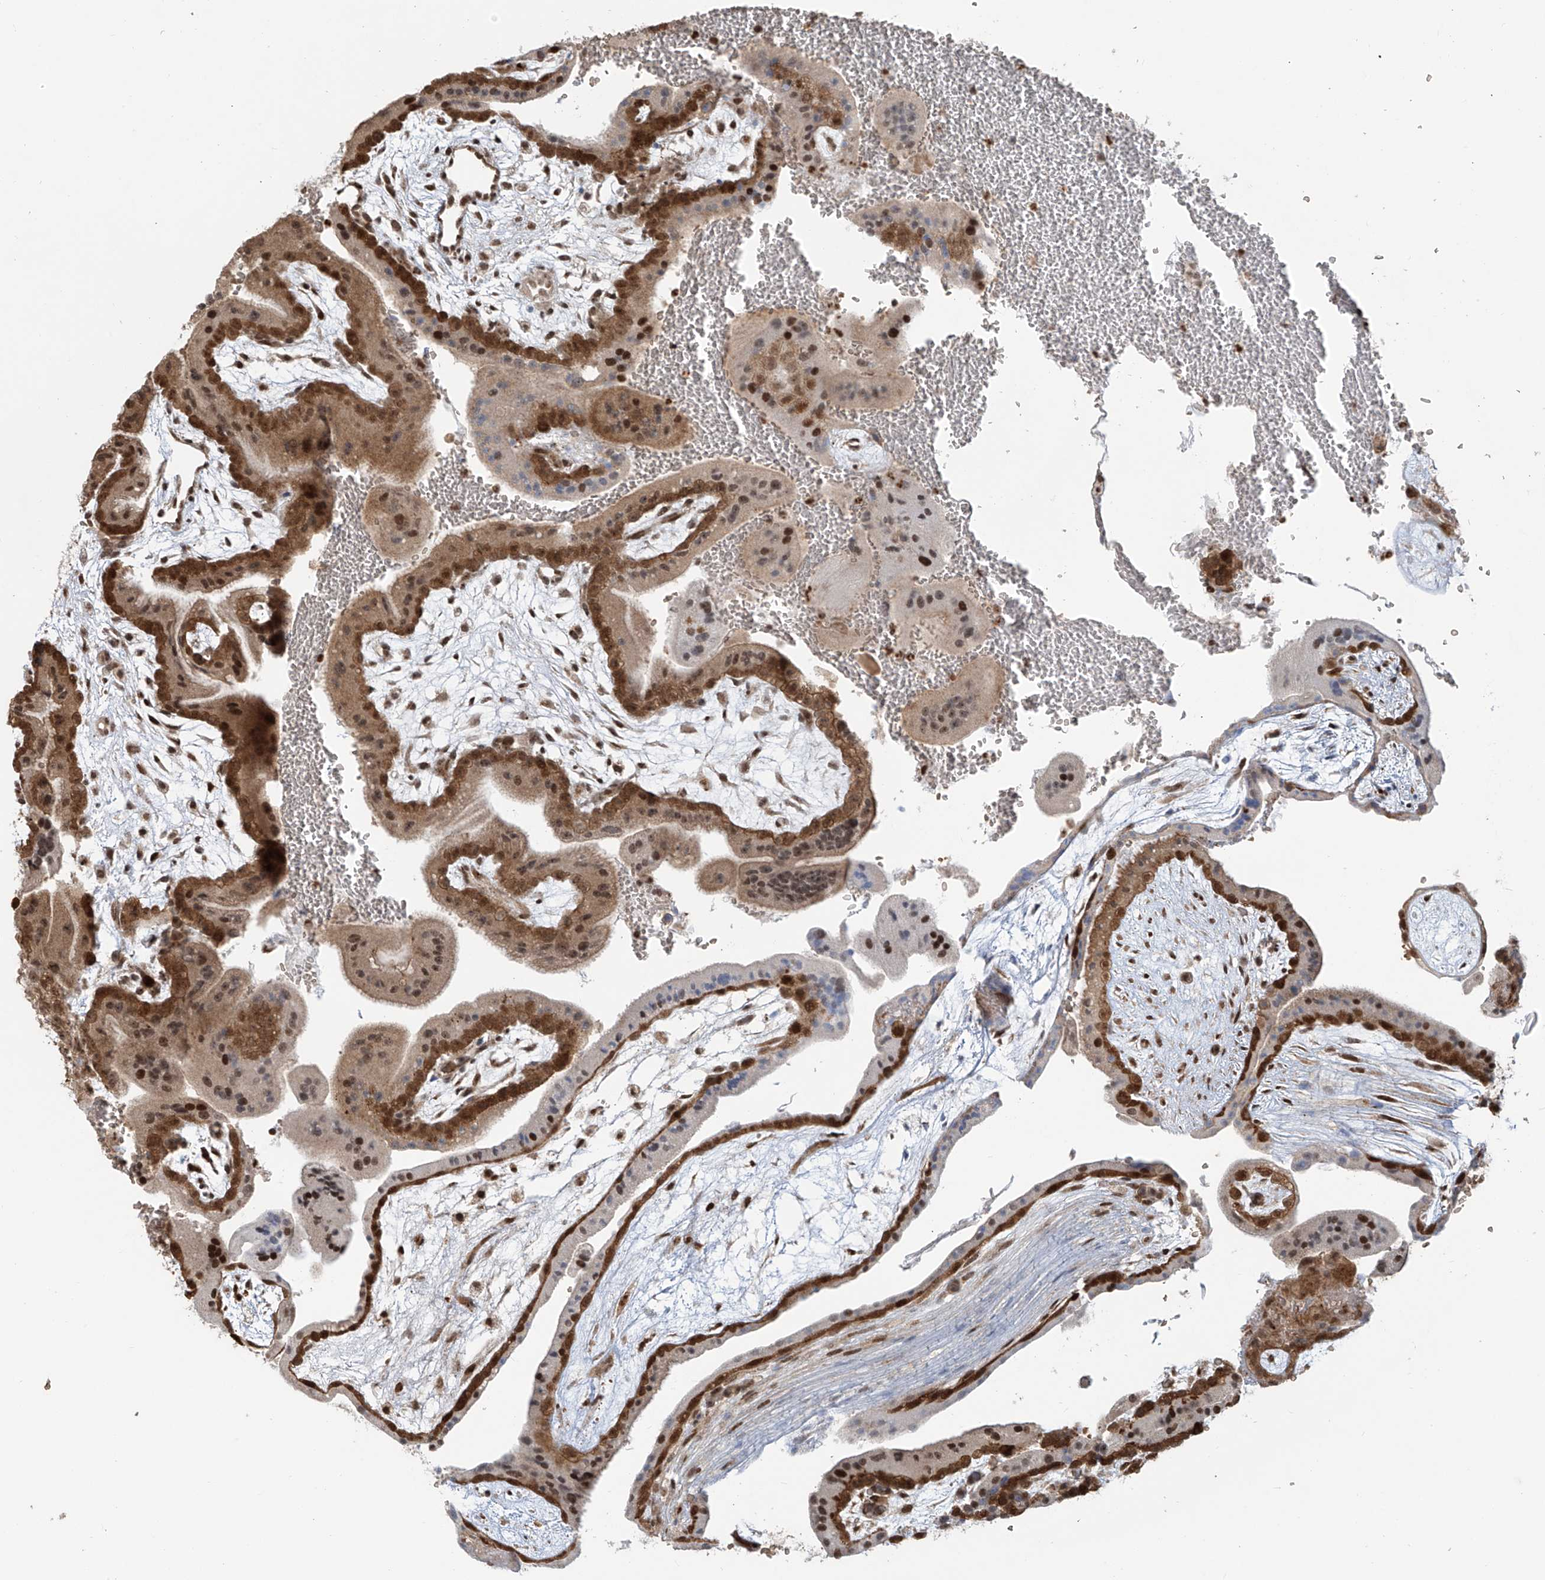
{"staining": {"intensity": "moderate", "quantity": ">75%", "location": "cytoplasmic/membranous,nuclear"}, "tissue": "placenta", "cell_type": "Trophoblastic cells", "image_type": "normal", "snomed": [{"axis": "morphology", "description": "Normal tissue, NOS"}, {"axis": "topography", "description": "Placenta"}], "caption": "Immunohistochemical staining of normal human placenta exhibits moderate cytoplasmic/membranous,nuclear protein positivity in about >75% of trophoblastic cells. (DAB IHC with brightfield microscopy, high magnification).", "gene": "VMP1", "patient": {"sex": "female", "age": 35}}